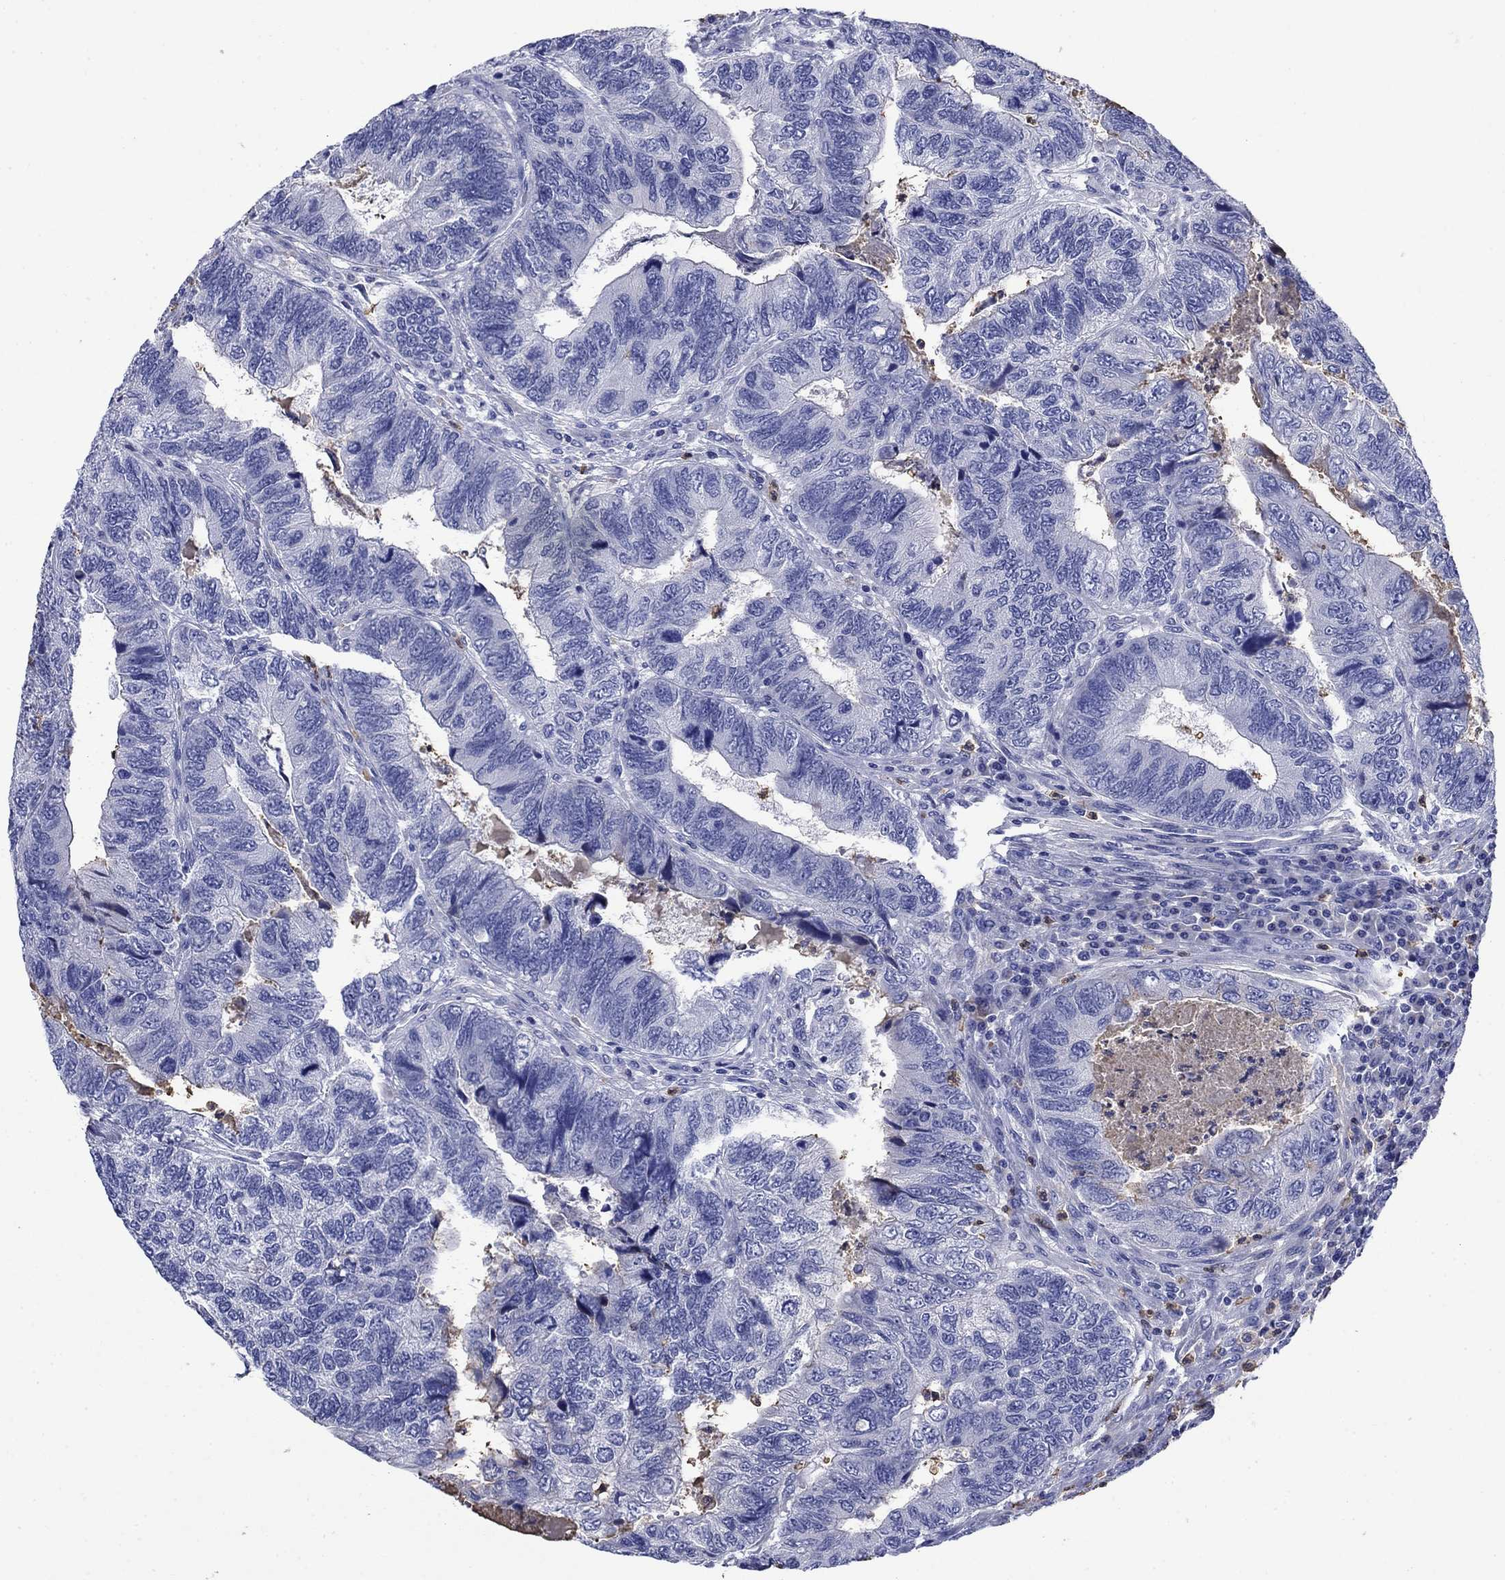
{"staining": {"intensity": "negative", "quantity": "none", "location": "none"}, "tissue": "colorectal cancer", "cell_type": "Tumor cells", "image_type": "cancer", "snomed": [{"axis": "morphology", "description": "Adenocarcinoma, NOS"}, {"axis": "topography", "description": "Colon"}], "caption": "Micrograph shows no significant protein expression in tumor cells of colorectal adenocarcinoma.", "gene": "TFR2", "patient": {"sex": "female", "age": 67}}